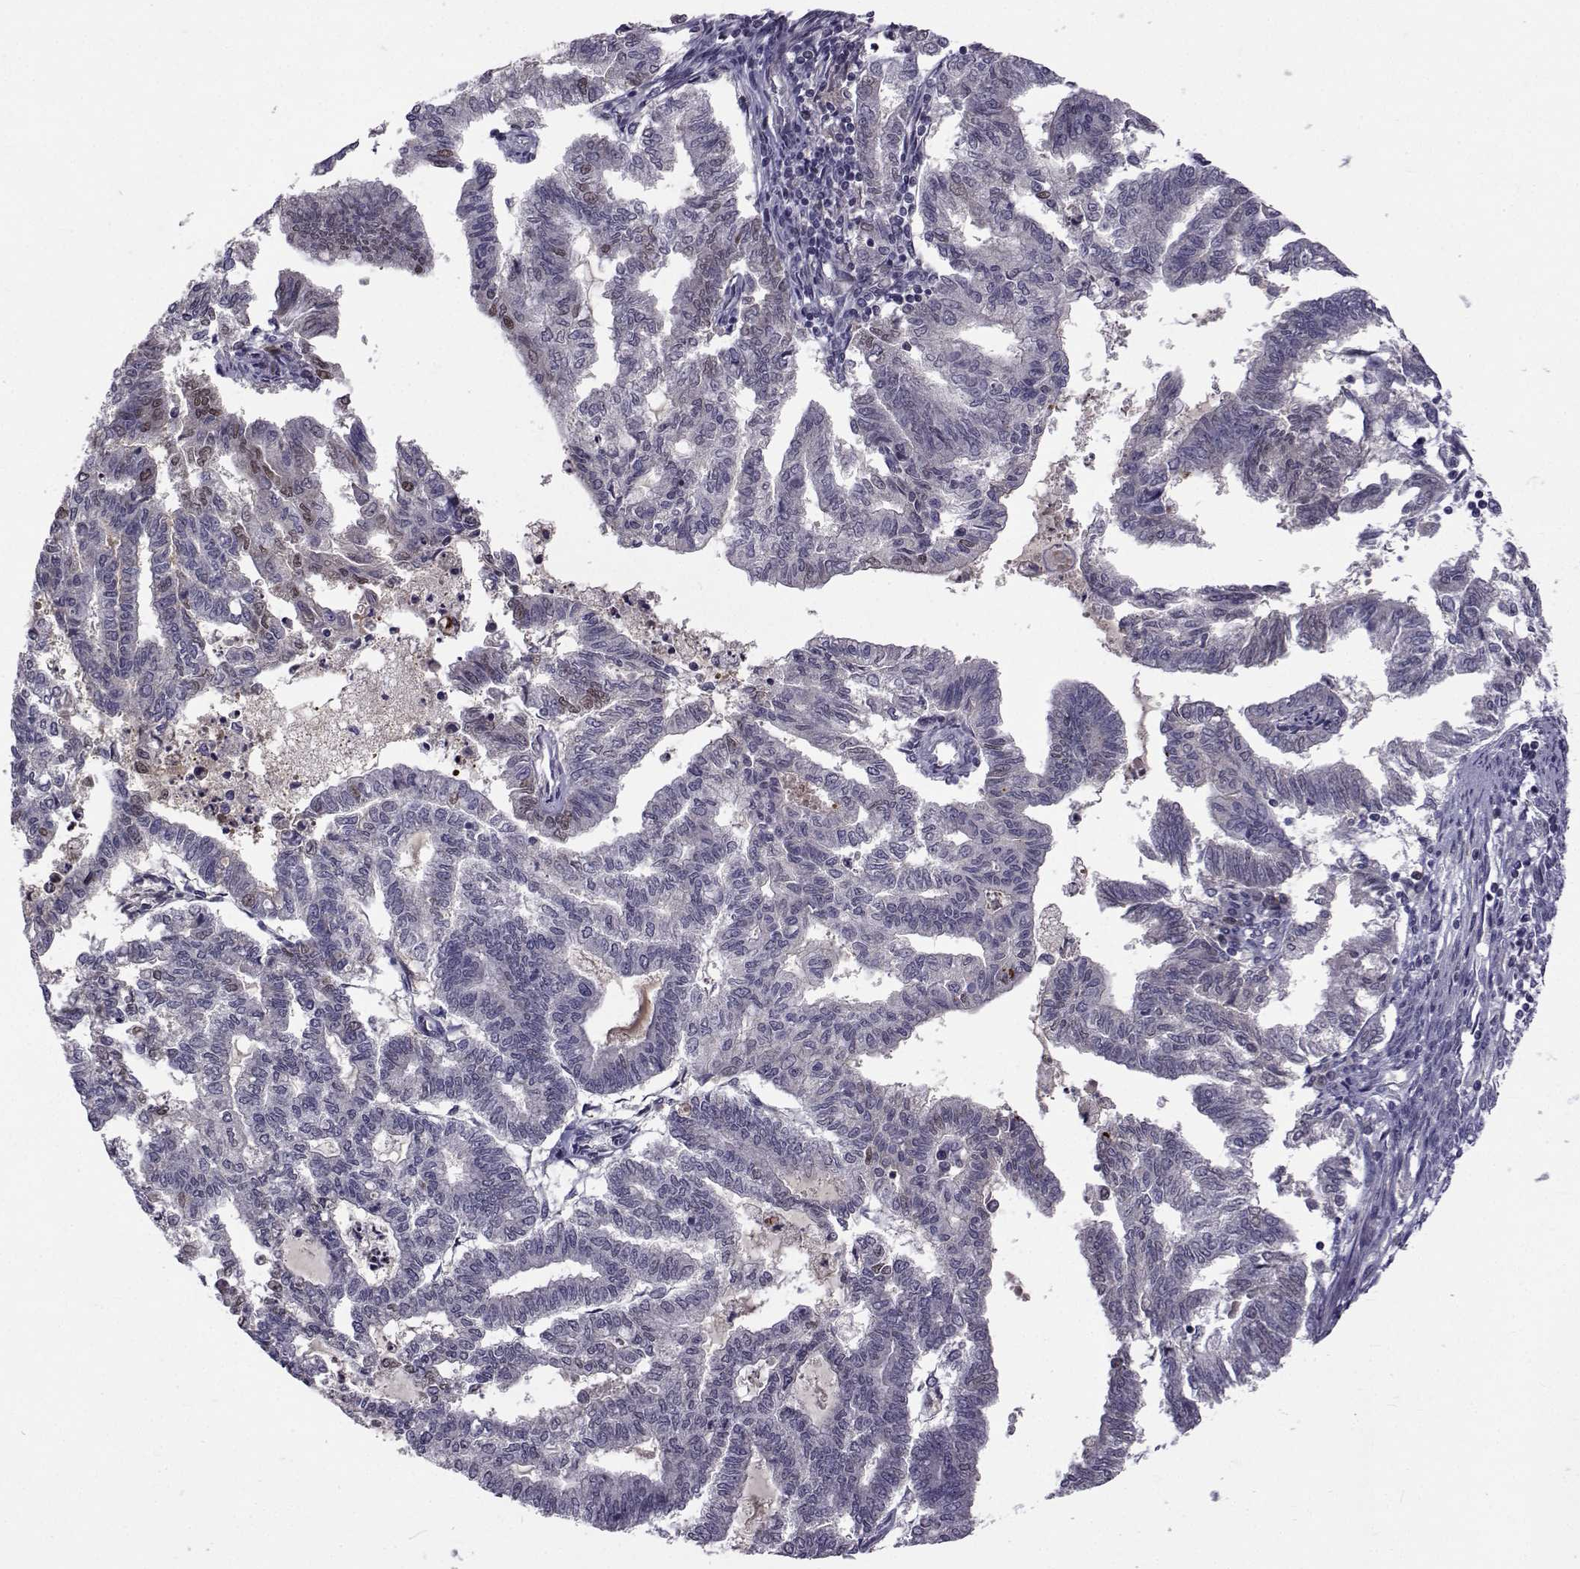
{"staining": {"intensity": "negative", "quantity": "none", "location": "none"}, "tissue": "endometrial cancer", "cell_type": "Tumor cells", "image_type": "cancer", "snomed": [{"axis": "morphology", "description": "Adenocarcinoma, NOS"}, {"axis": "topography", "description": "Endometrium"}], "caption": "High power microscopy histopathology image of an immunohistochemistry micrograph of endometrial cancer (adenocarcinoma), revealing no significant positivity in tumor cells.", "gene": "TNFRSF11B", "patient": {"sex": "female", "age": 79}}